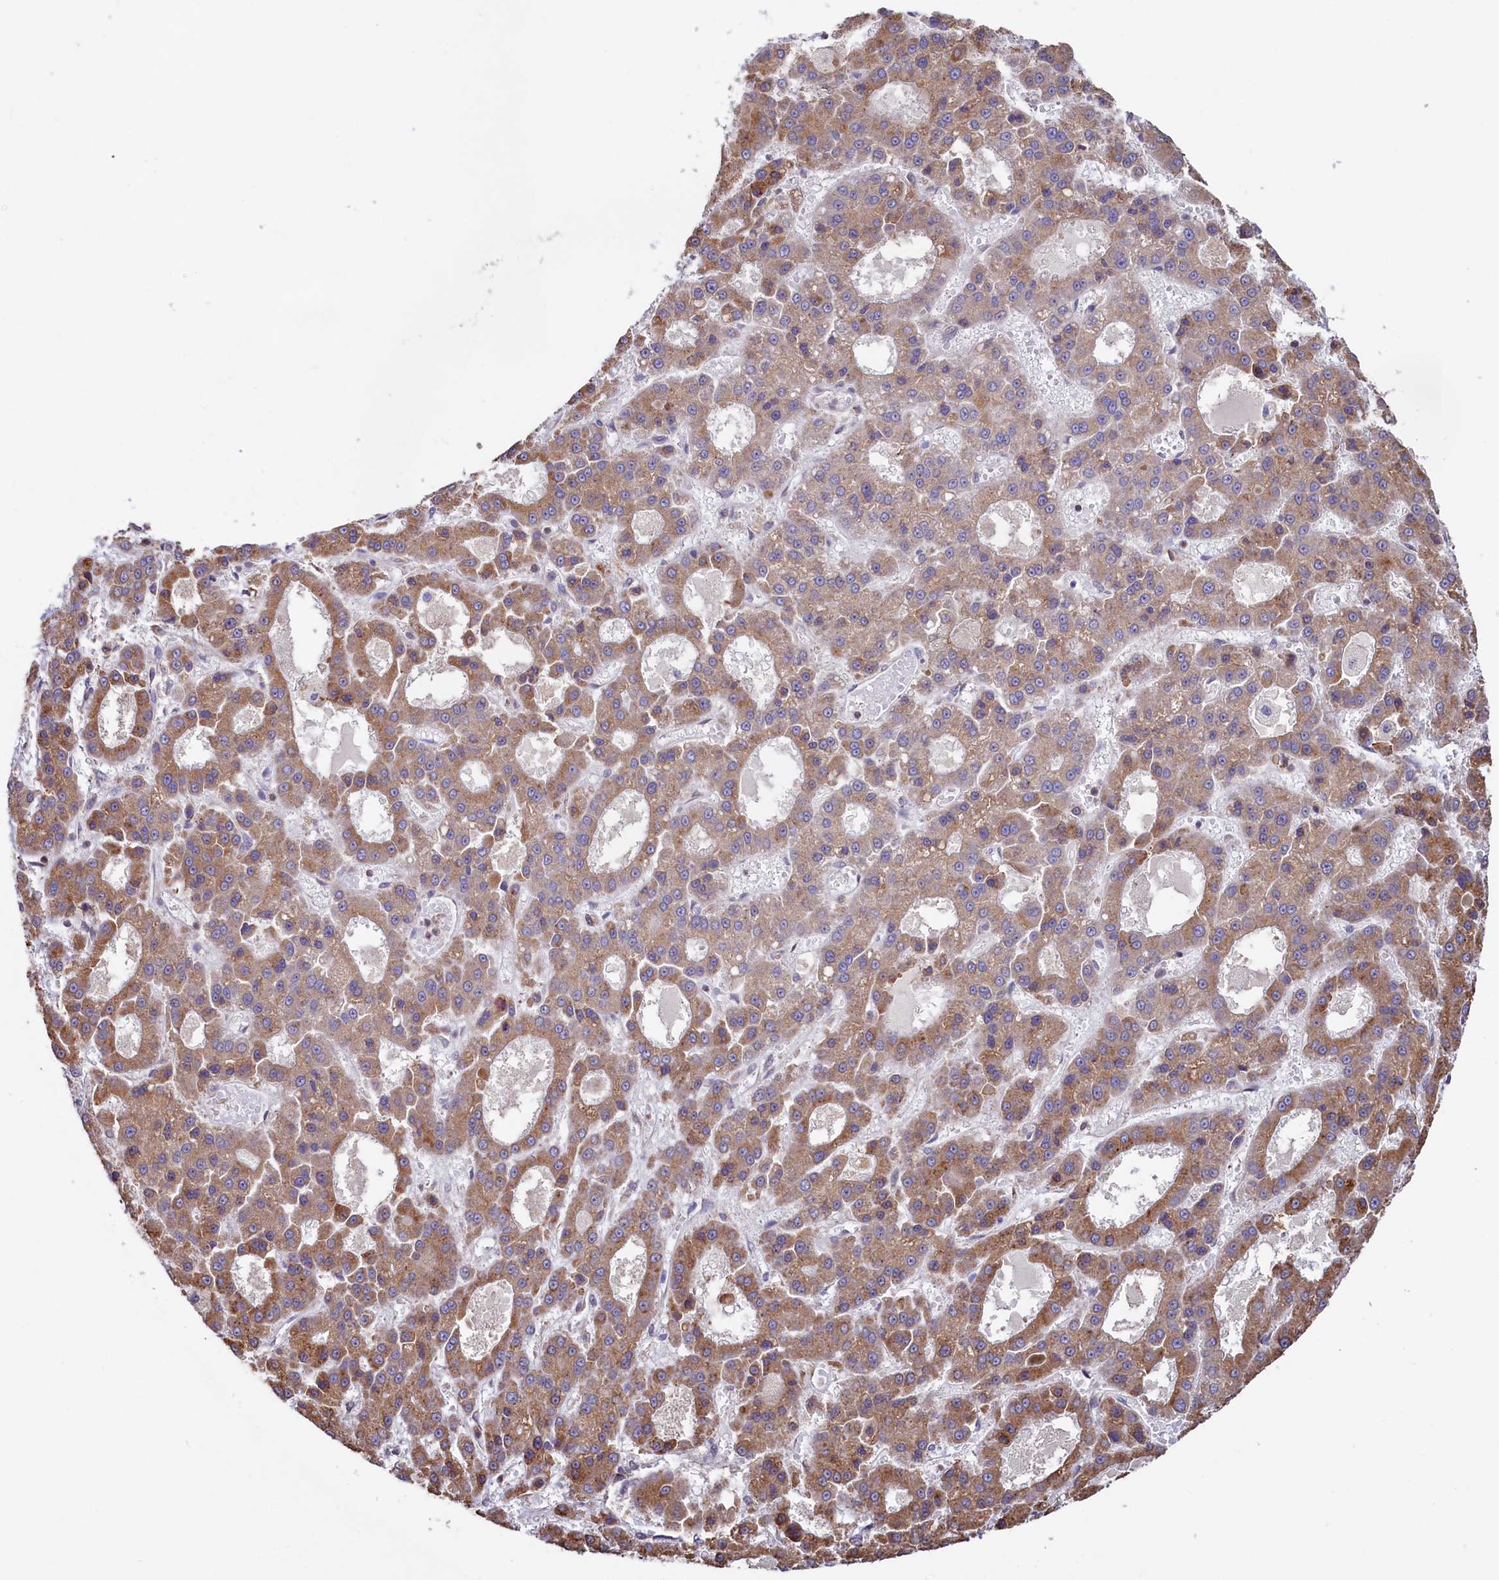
{"staining": {"intensity": "moderate", "quantity": ">75%", "location": "cytoplasmic/membranous"}, "tissue": "liver cancer", "cell_type": "Tumor cells", "image_type": "cancer", "snomed": [{"axis": "morphology", "description": "Carcinoma, Hepatocellular, NOS"}, {"axis": "topography", "description": "Liver"}], "caption": "Hepatocellular carcinoma (liver) tissue demonstrates moderate cytoplasmic/membranous positivity in about >75% of tumor cells", "gene": "C5orf15", "patient": {"sex": "male", "age": 70}}